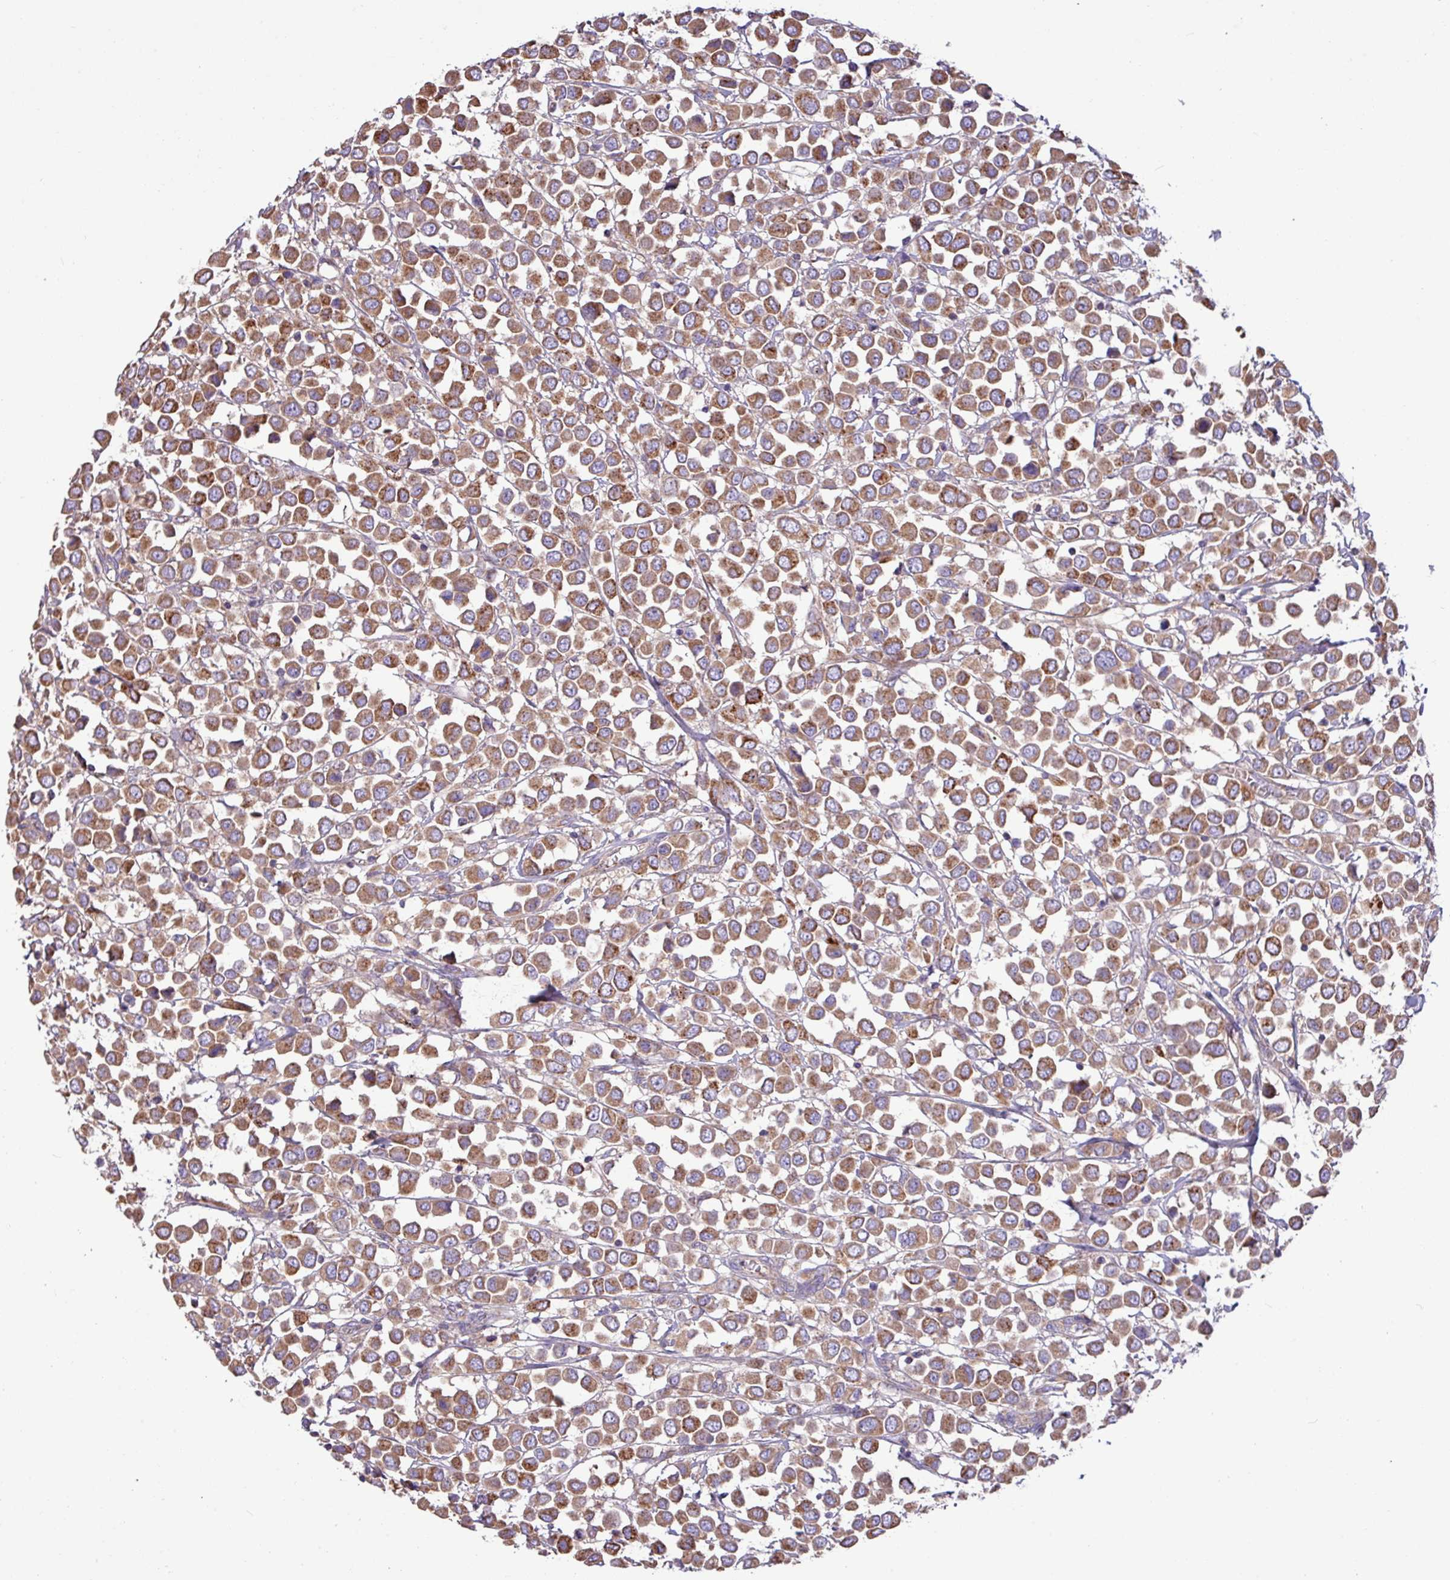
{"staining": {"intensity": "moderate", "quantity": ">75%", "location": "cytoplasmic/membranous"}, "tissue": "breast cancer", "cell_type": "Tumor cells", "image_type": "cancer", "snomed": [{"axis": "morphology", "description": "Duct carcinoma"}, {"axis": "topography", "description": "Breast"}], "caption": "This image shows immunohistochemistry staining of infiltrating ductal carcinoma (breast), with medium moderate cytoplasmic/membranous positivity in approximately >75% of tumor cells.", "gene": "PPM1J", "patient": {"sex": "female", "age": 61}}